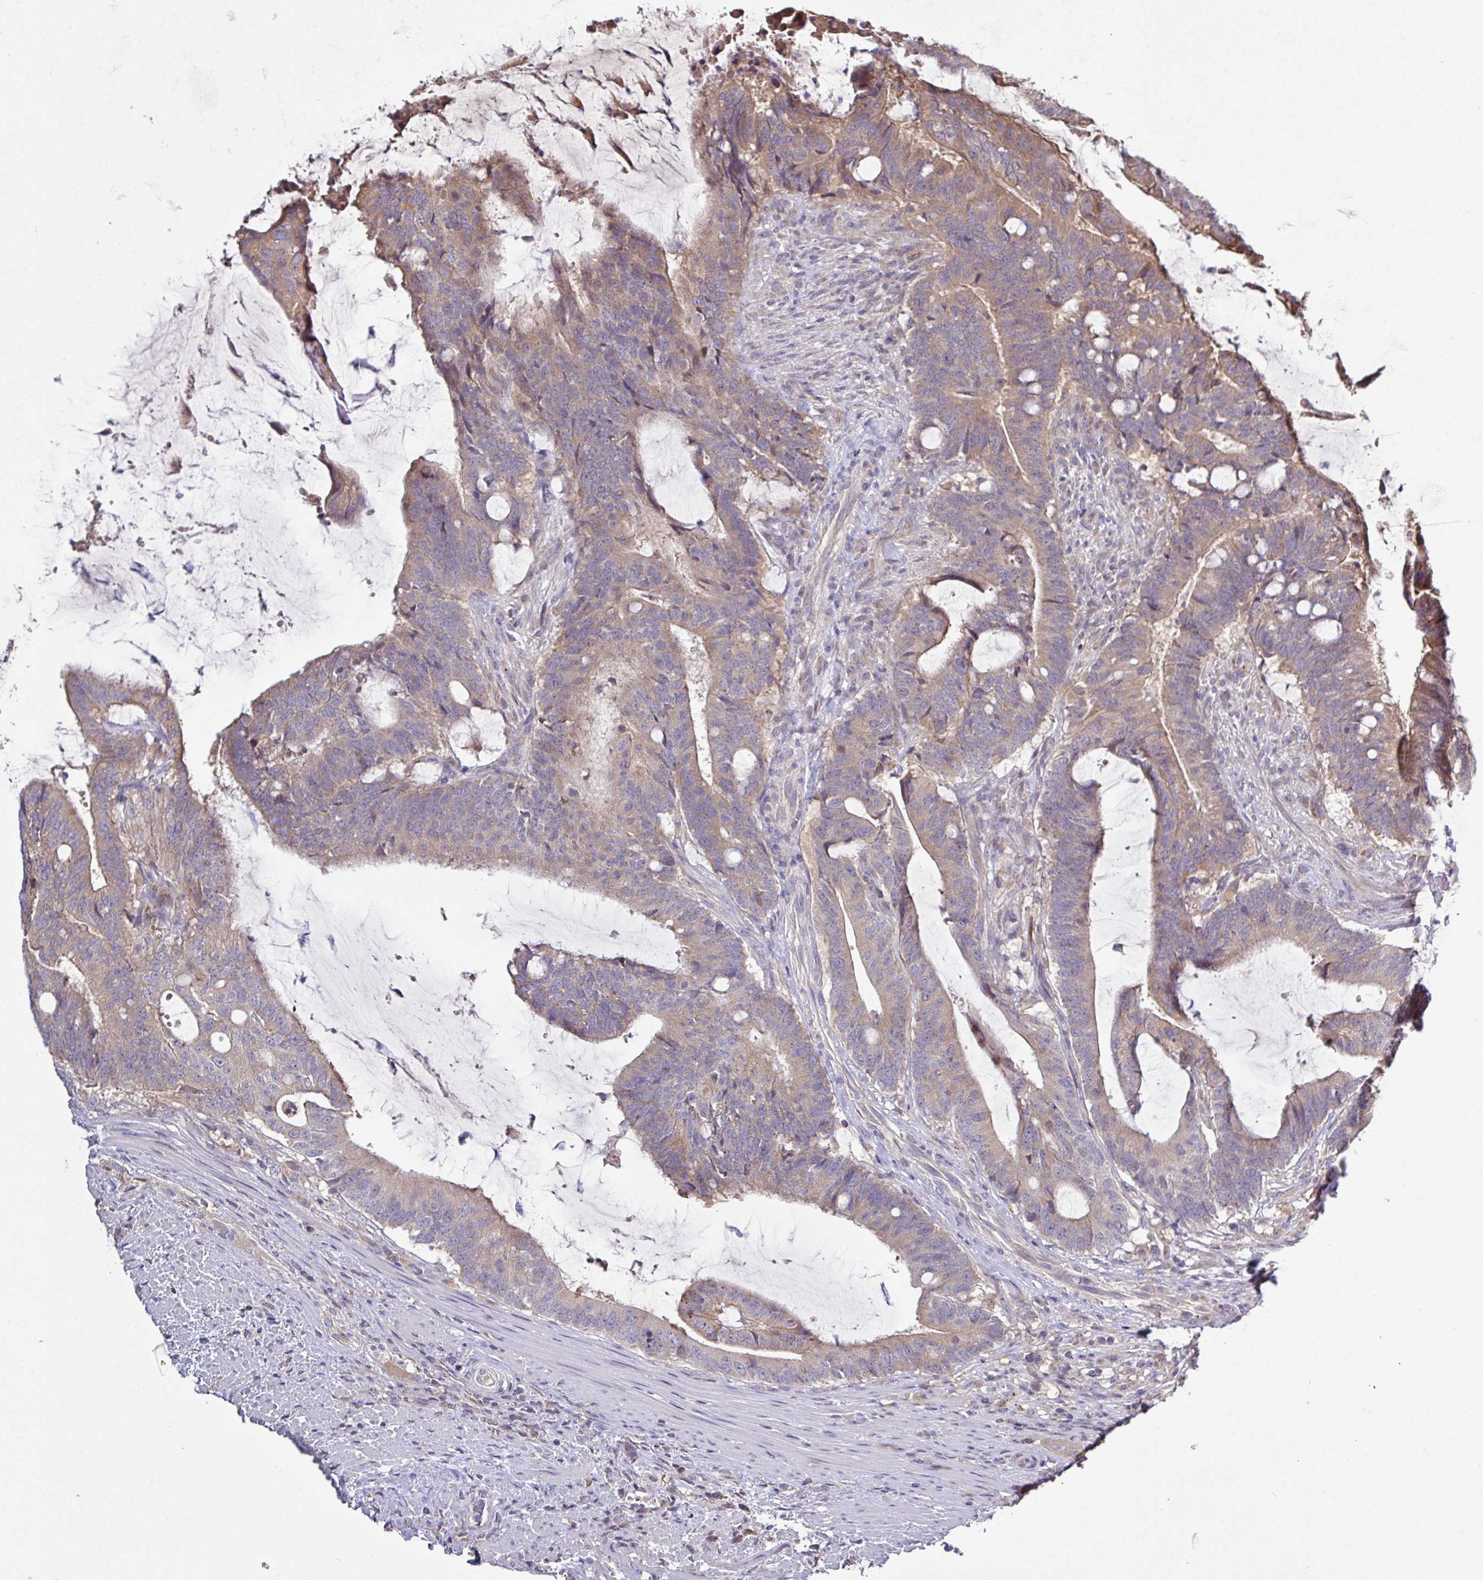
{"staining": {"intensity": "weak", "quantity": "25%-75%", "location": "cytoplasmic/membranous"}, "tissue": "colorectal cancer", "cell_type": "Tumor cells", "image_type": "cancer", "snomed": [{"axis": "morphology", "description": "Adenocarcinoma, NOS"}, {"axis": "topography", "description": "Colon"}], "caption": "This is an image of IHC staining of colorectal cancer, which shows weak positivity in the cytoplasmic/membranous of tumor cells.", "gene": "SFTPB", "patient": {"sex": "female", "age": 43}}